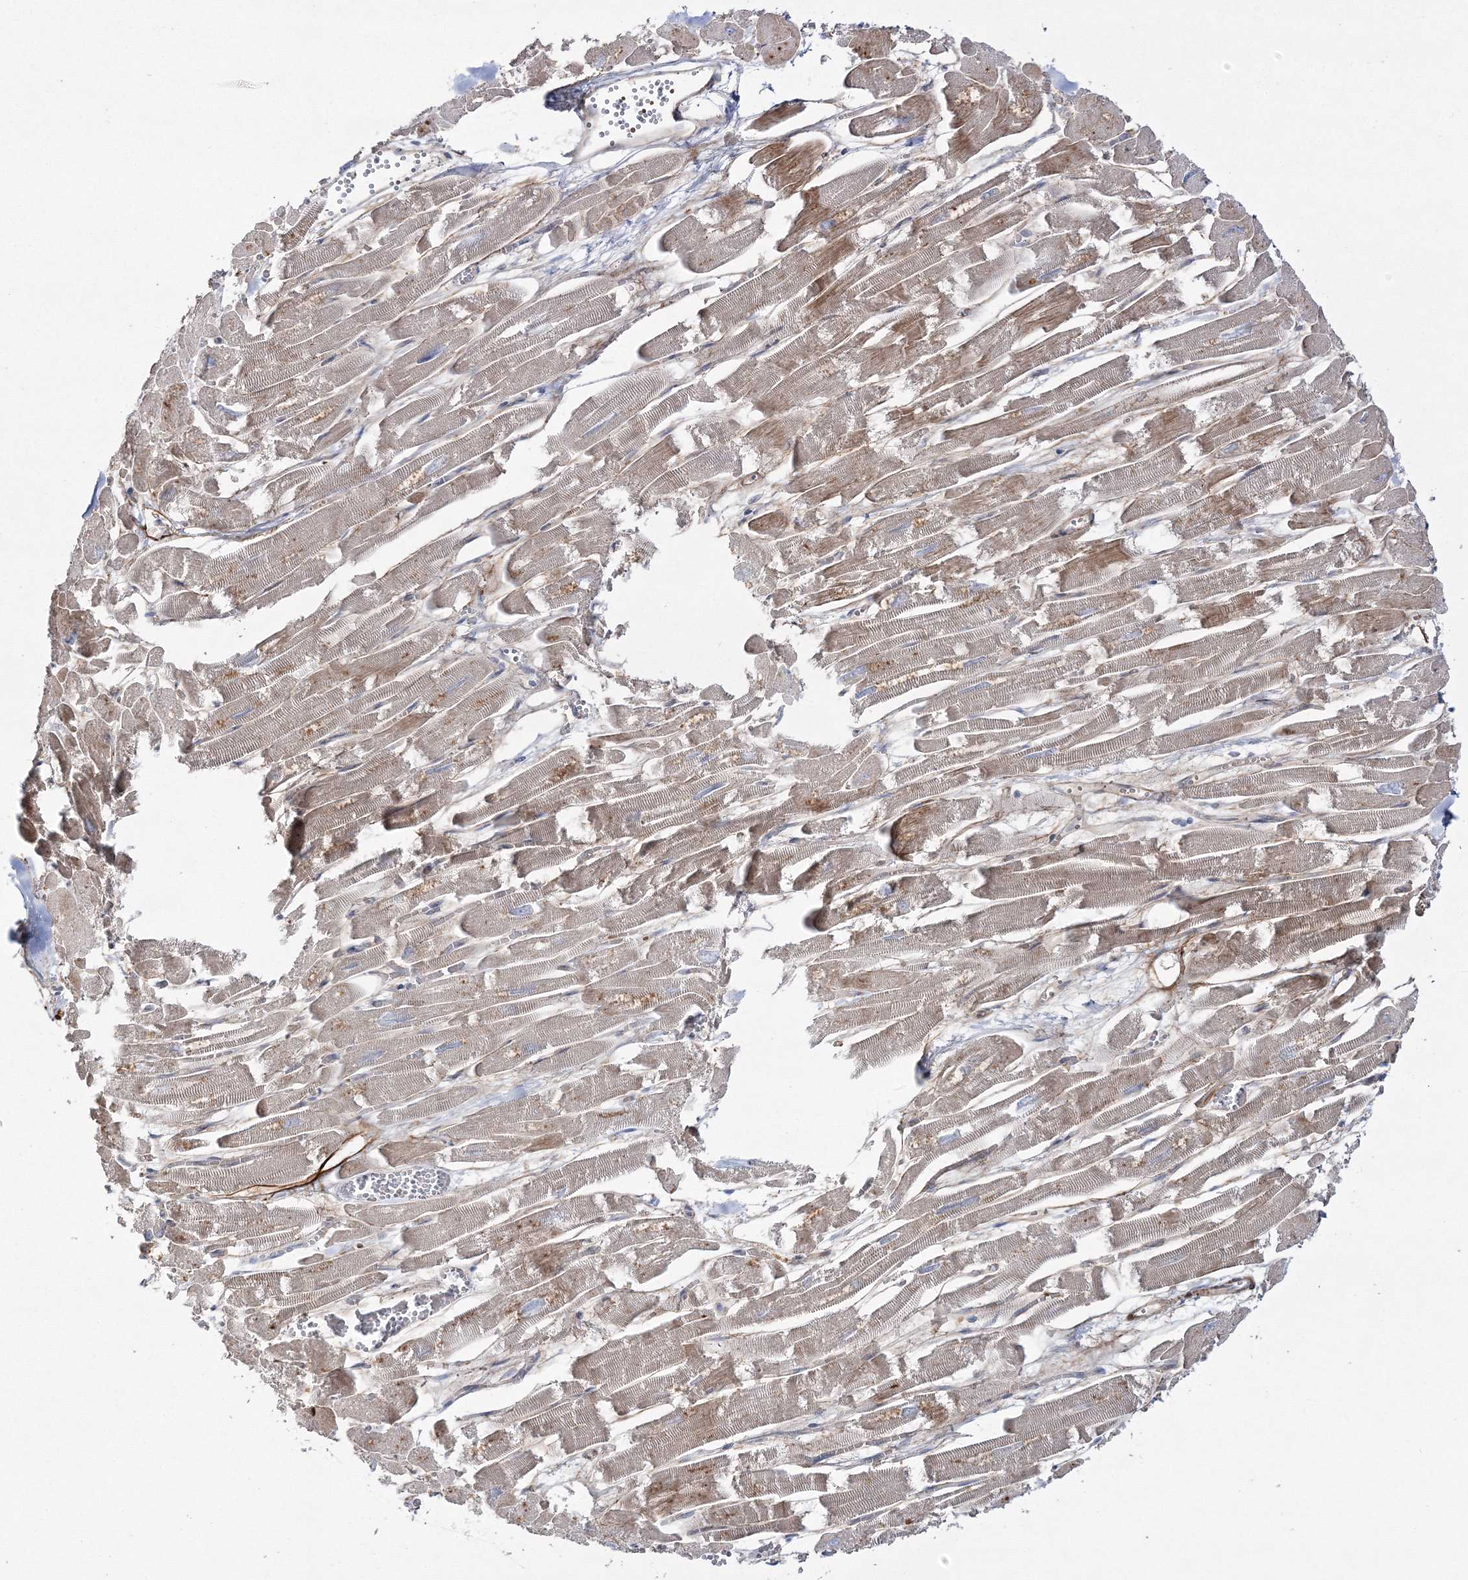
{"staining": {"intensity": "moderate", "quantity": "25%-75%", "location": "cytoplasmic/membranous"}, "tissue": "heart muscle", "cell_type": "Cardiomyocytes", "image_type": "normal", "snomed": [{"axis": "morphology", "description": "Normal tissue, NOS"}, {"axis": "topography", "description": "Heart"}], "caption": "Human heart muscle stained for a protein (brown) reveals moderate cytoplasmic/membranous positive positivity in approximately 25%-75% of cardiomyocytes.", "gene": "ZSWIM6", "patient": {"sex": "male", "age": 54}}